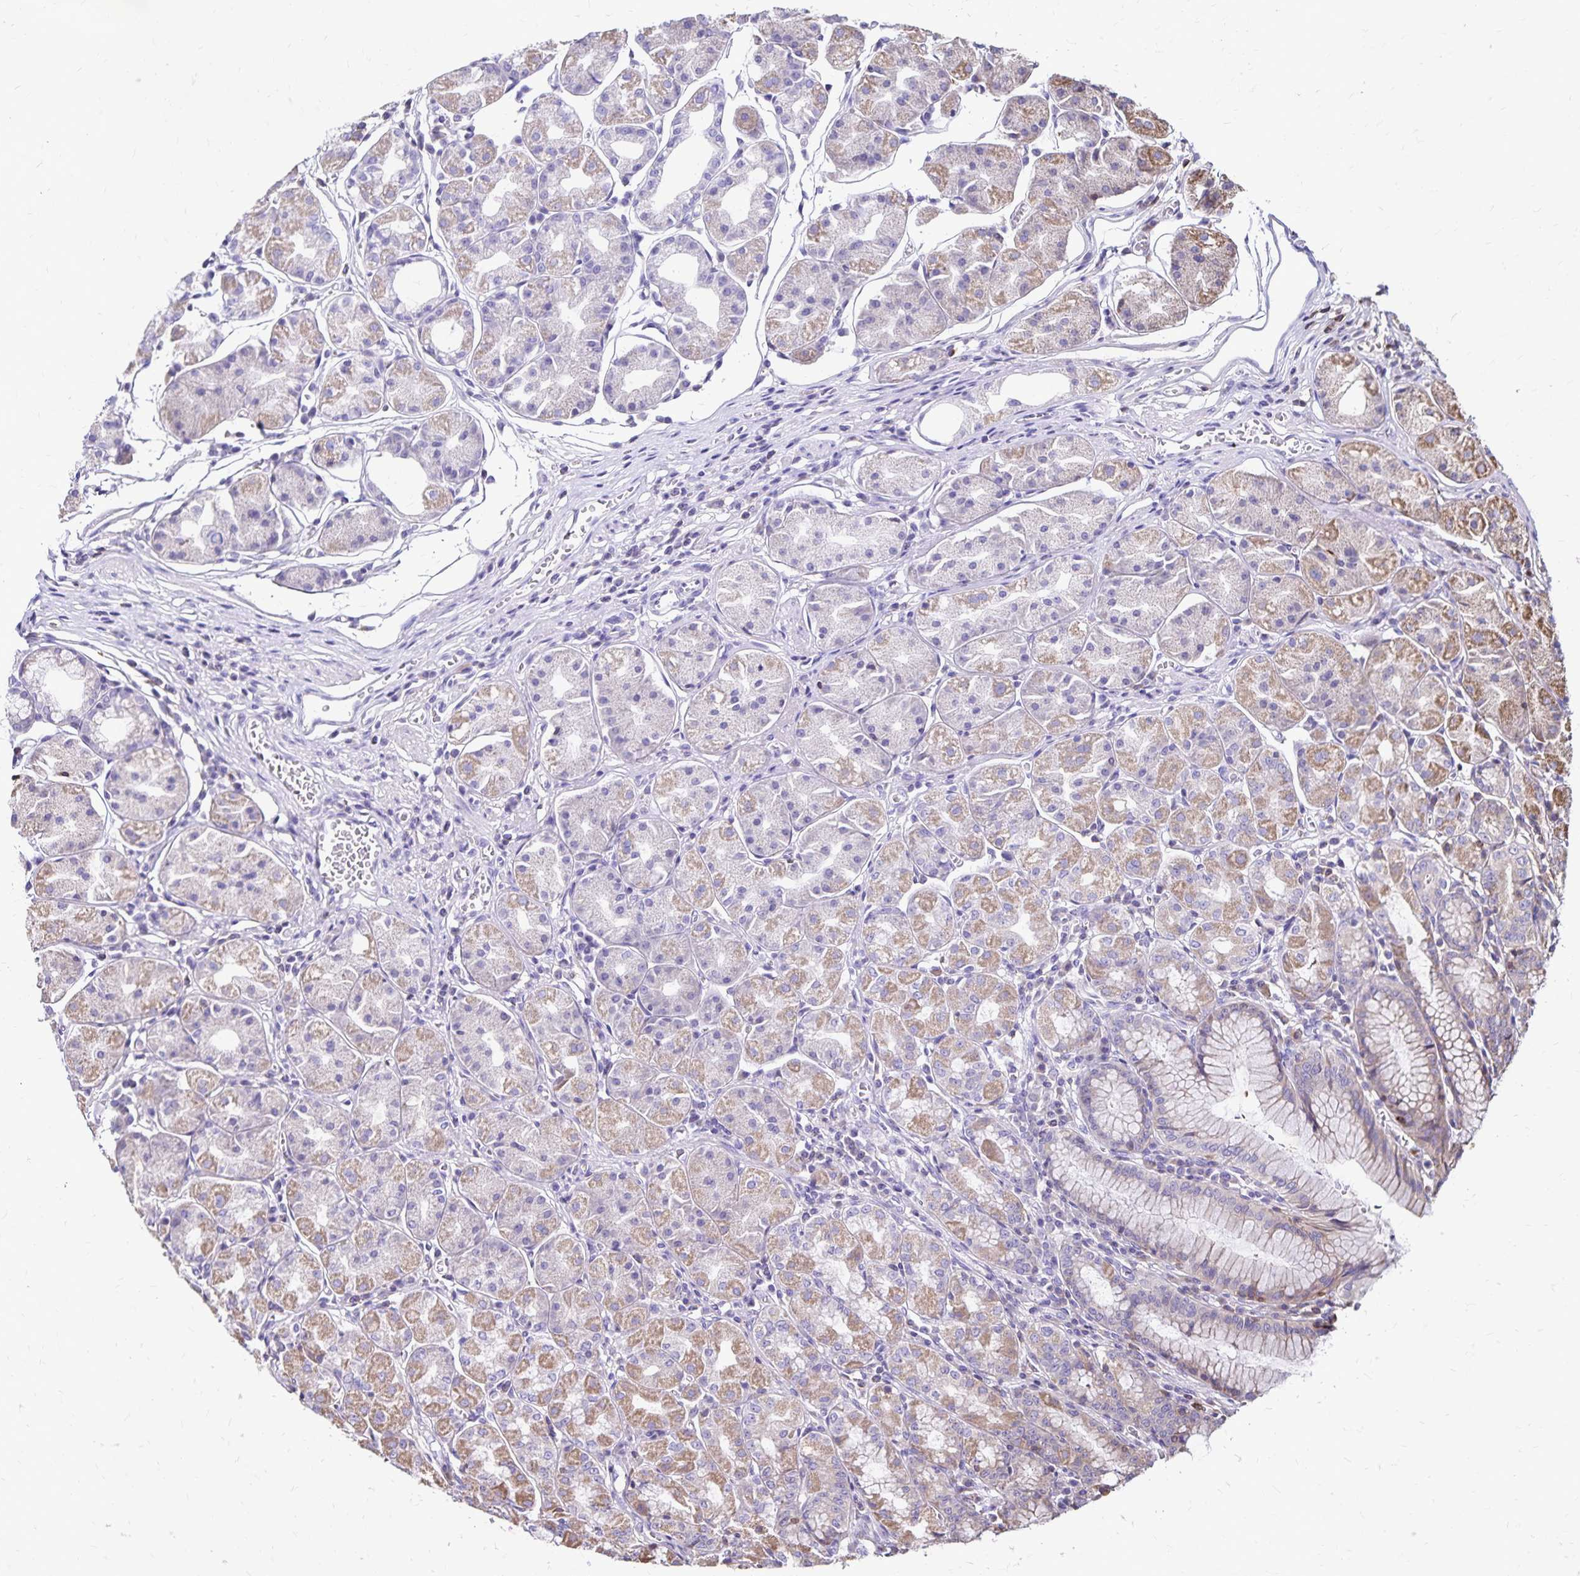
{"staining": {"intensity": "moderate", "quantity": "25%-75%", "location": "cytoplasmic/membranous"}, "tissue": "stomach", "cell_type": "Glandular cells", "image_type": "normal", "snomed": [{"axis": "morphology", "description": "Normal tissue, NOS"}, {"axis": "topography", "description": "Stomach"}], "caption": "This photomicrograph exhibits benign stomach stained with IHC to label a protein in brown. The cytoplasmic/membranous of glandular cells show moderate positivity for the protein. Nuclei are counter-stained blue.", "gene": "NAGPA", "patient": {"sex": "male", "age": 55}}